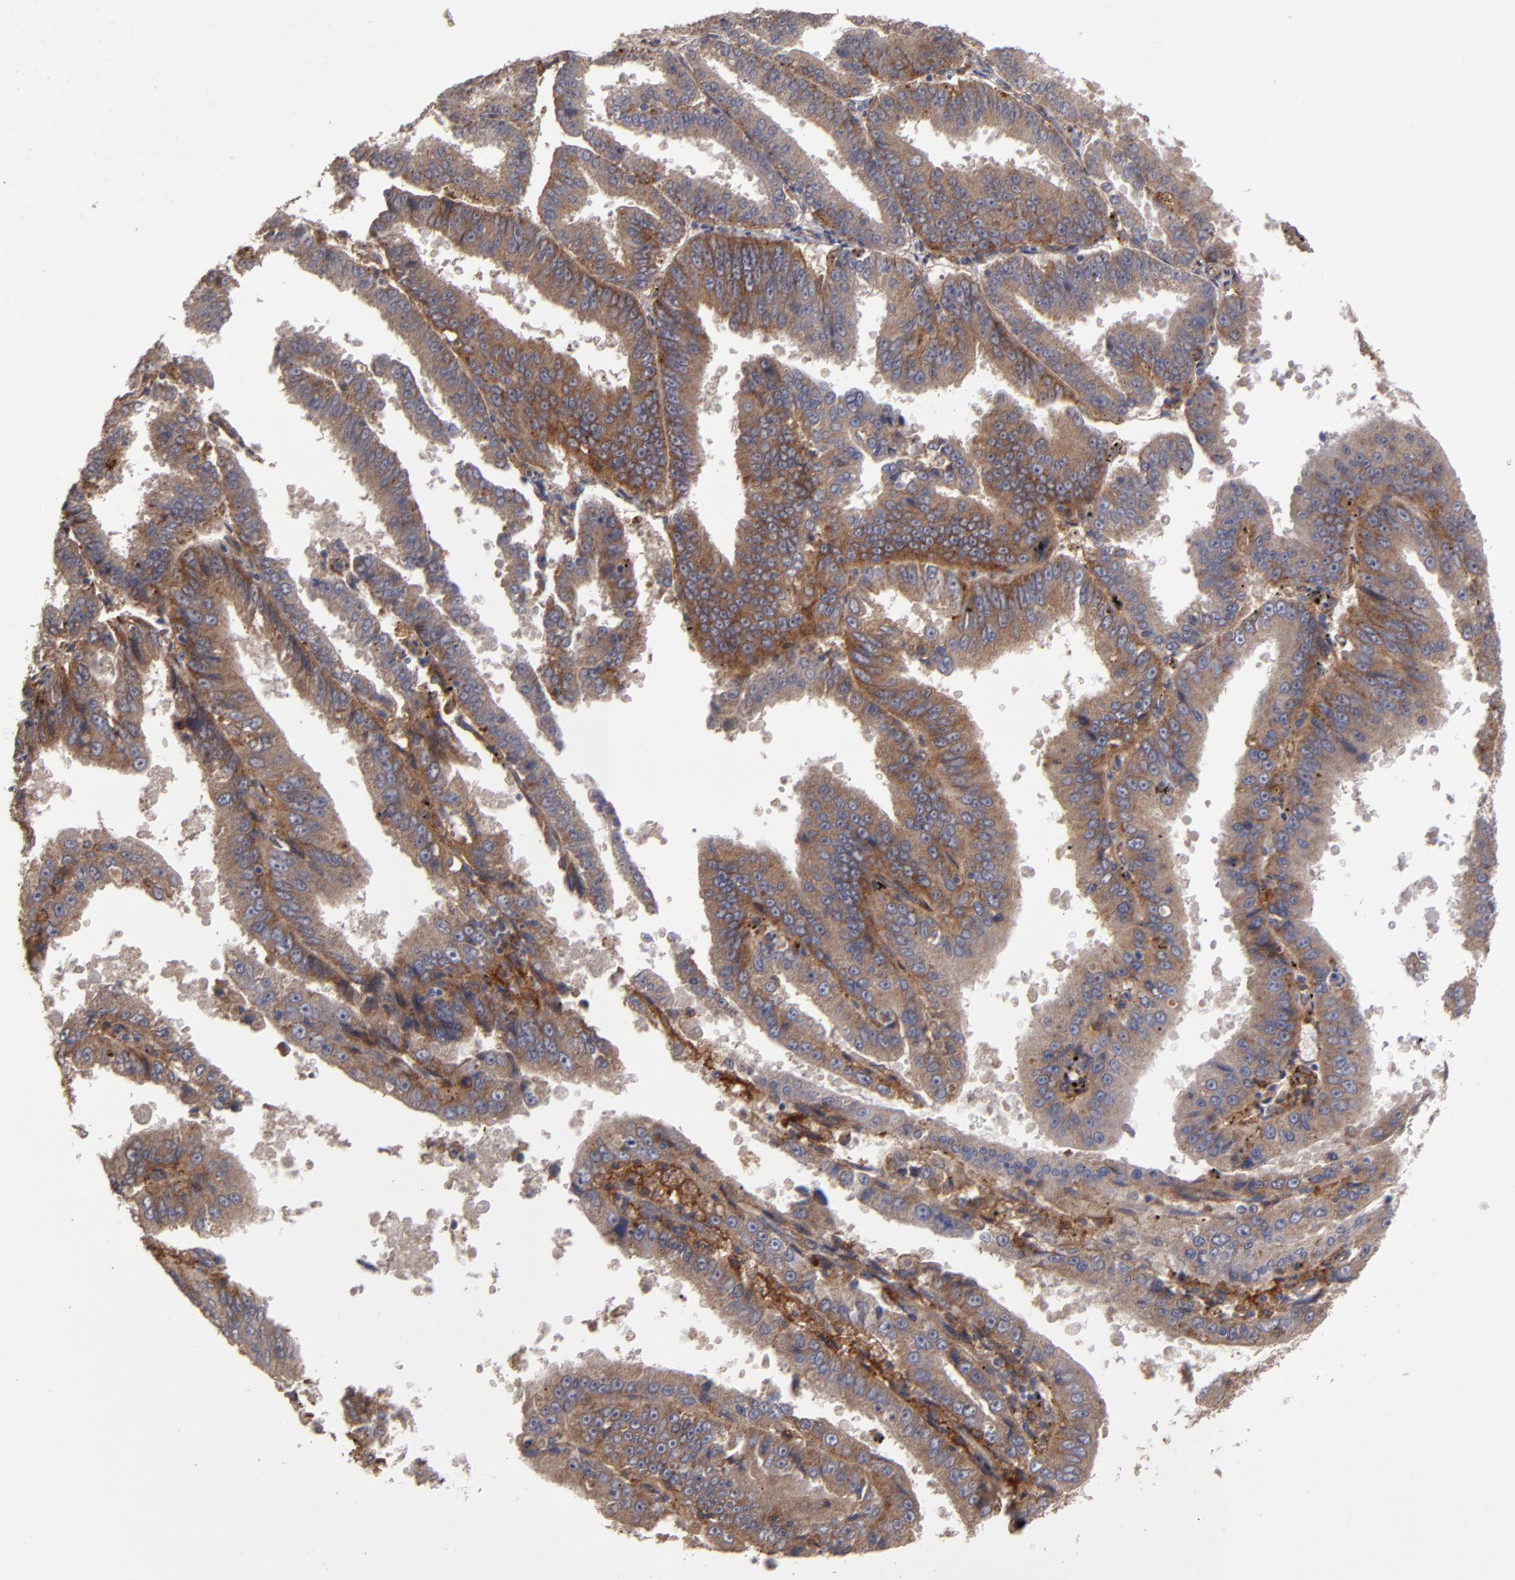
{"staining": {"intensity": "moderate", "quantity": "25%-75%", "location": "cytoplasmic/membranous"}, "tissue": "endometrial cancer", "cell_type": "Tumor cells", "image_type": "cancer", "snomed": [{"axis": "morphology", "description": "Adenocarcinoma, NOS"}, {"axis": "topography", "description": "Endometrium"}], "caption": "High-magnification brightfield microscopy of adenocarcinoma (endometrial) stained with DAB (3,3'-diaminobenzidine) (brown) and counterstained with hematoxylin (blue). tumor cells exhibit moderate cytoplasmic/membranous staining is appreciated in about25%-75% of cells.", "gene": "ITGB5", "patient": {"sex": "female", "age": 66}}